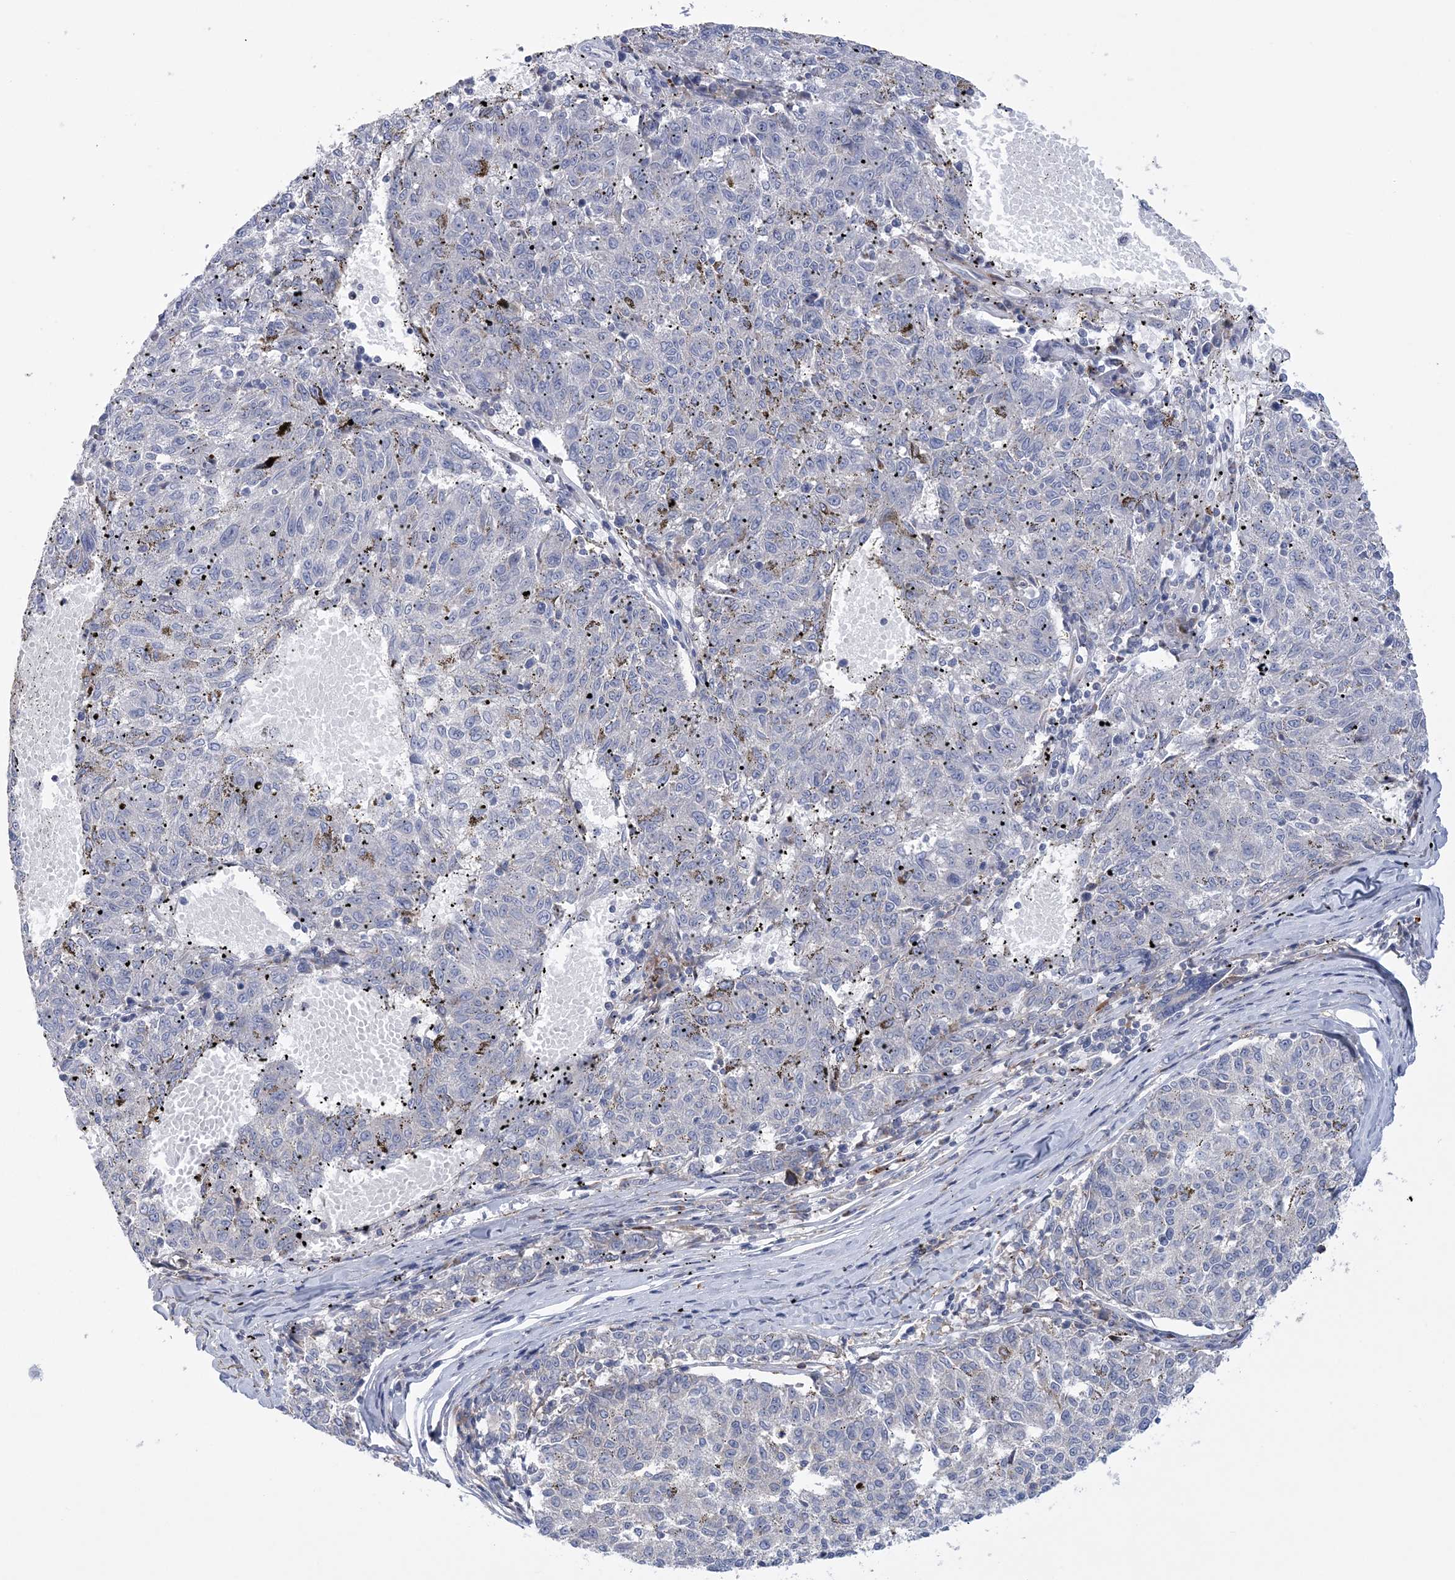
{"staining": {"intensity": "negative", "quantity": "none", "location": "none"}, "tissue": "melanoma", "cell_type": "Tumor cells", "image_type": "cancer", "snomed": [{"axis": "morphology", "description": "Malignant melanoma, NOS"}, {"axis": "topography", "description": "Skin"}], "caption": "IHC micrograph of neoplastic tissue: human melanoma stained with DAB (3,3'-diaminobenzidine) demonstrates no significant protein expression in tumor cells. Brightfield microscopy of immunohistochemistry stained with DAB (3,3'-diaminobenzidine) (brown) and hematoxylin (blue), captured at high magnification.", "gene": "ARSJ", "patient": {"sex": "female", "age": 72}}